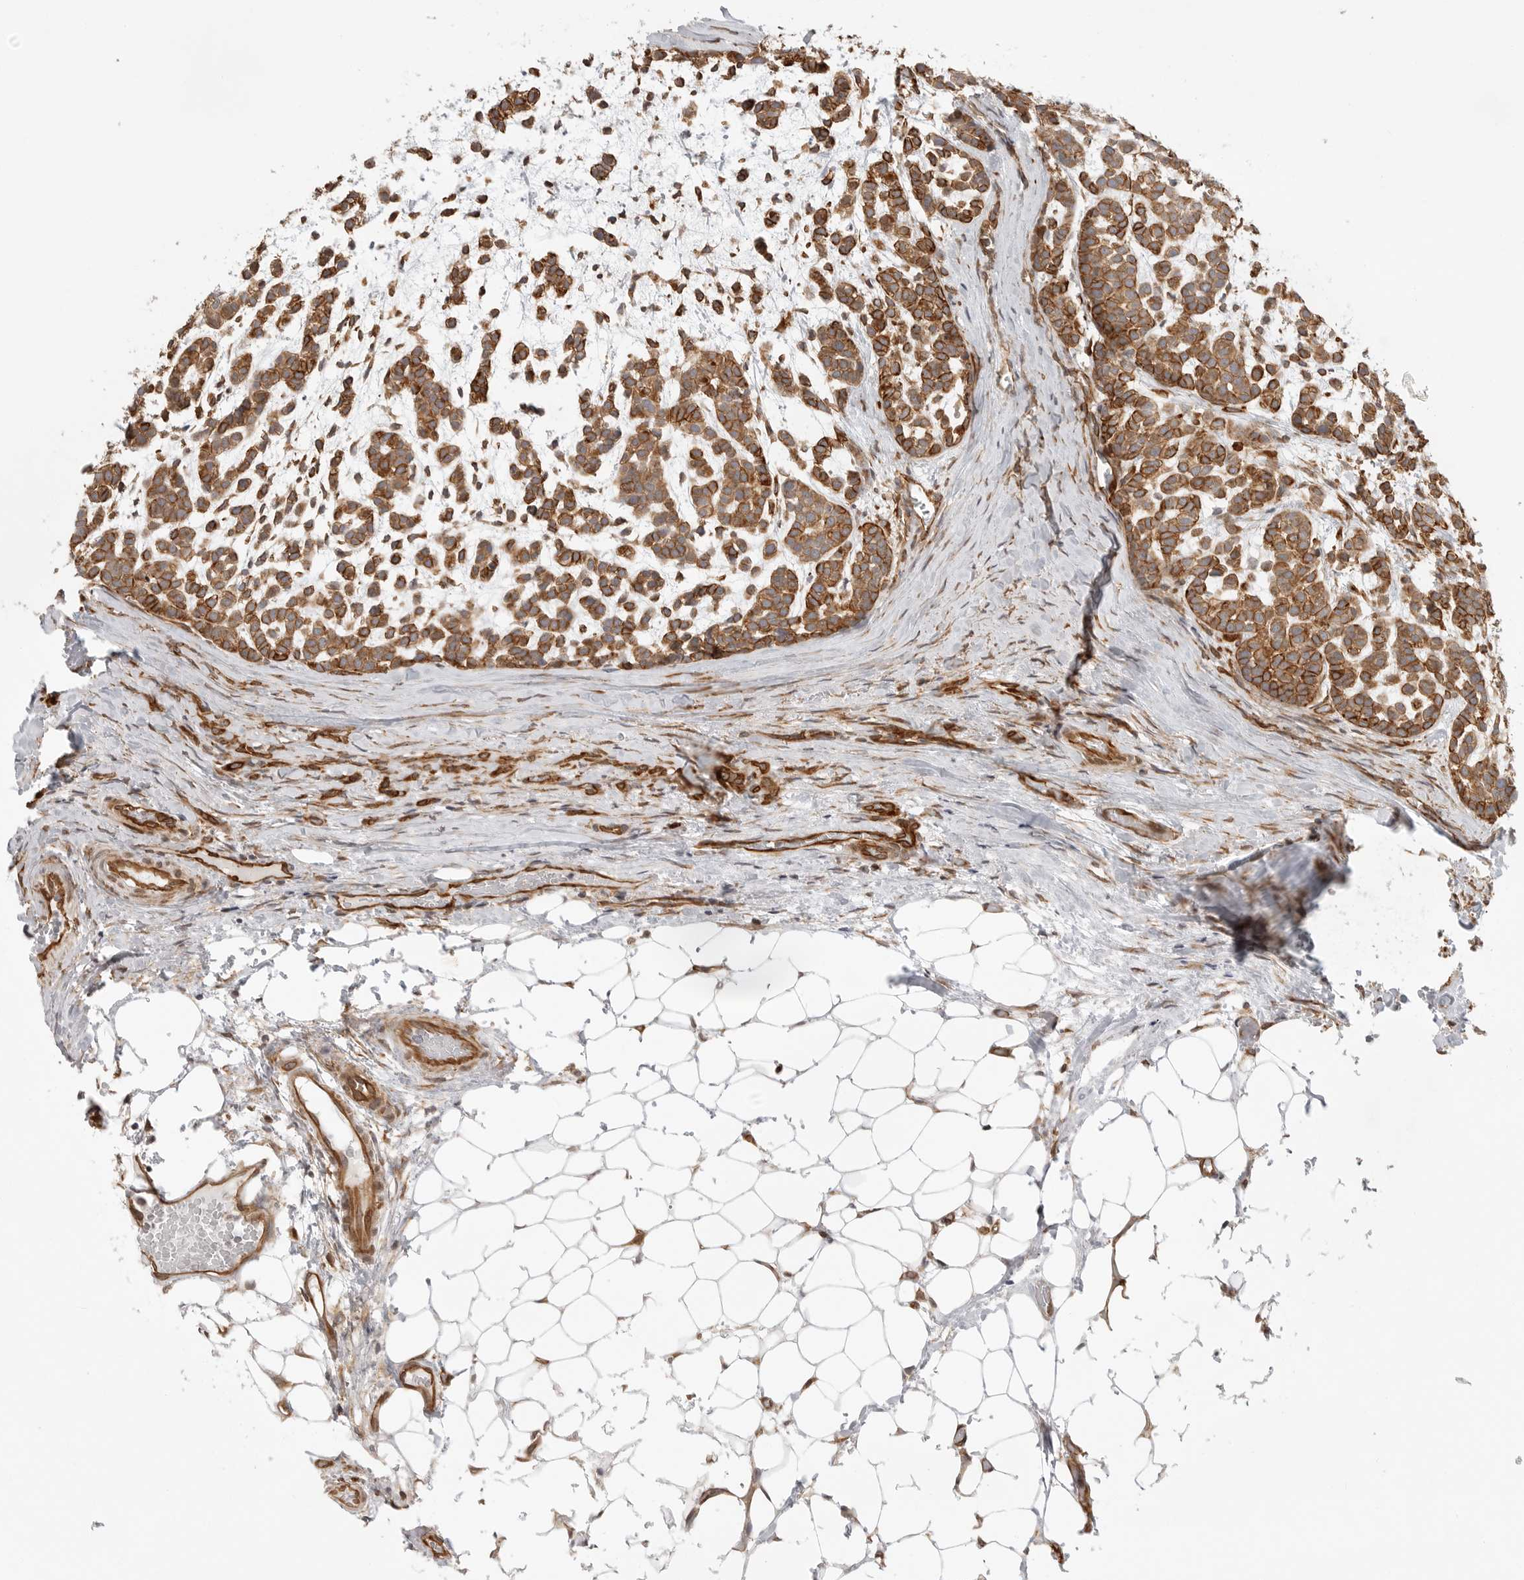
{"staining": {"intensity": "moderate", "quantity": ">75%", "location": "cytoplasmic/membranous"}, "tissue": "head and neck cancer", "cell_type": "Tumor cells", "image_type": "cancer", "snomed": [{"axis": "morphology", "description": "Adenocarcinoma, NOS"}, {"axis": "morphology", "description": "Adenoma, NOS"}, {"axis": "topography", "description": "Head-Neck"}], "caption": "Immunohistochemical staining of head and neck cancer reveals medium levels of moderate cytoplasmic/membranous staining in approximately >75% of tumor cells. Using DAB (3,3'-diaminobenzidine) (brown) and hematoxylin (blue) stains, captured at high magnification using brightfield microscopy.", "gene": "ATOH7", "patient": {"sex": "female", "age": 55}}